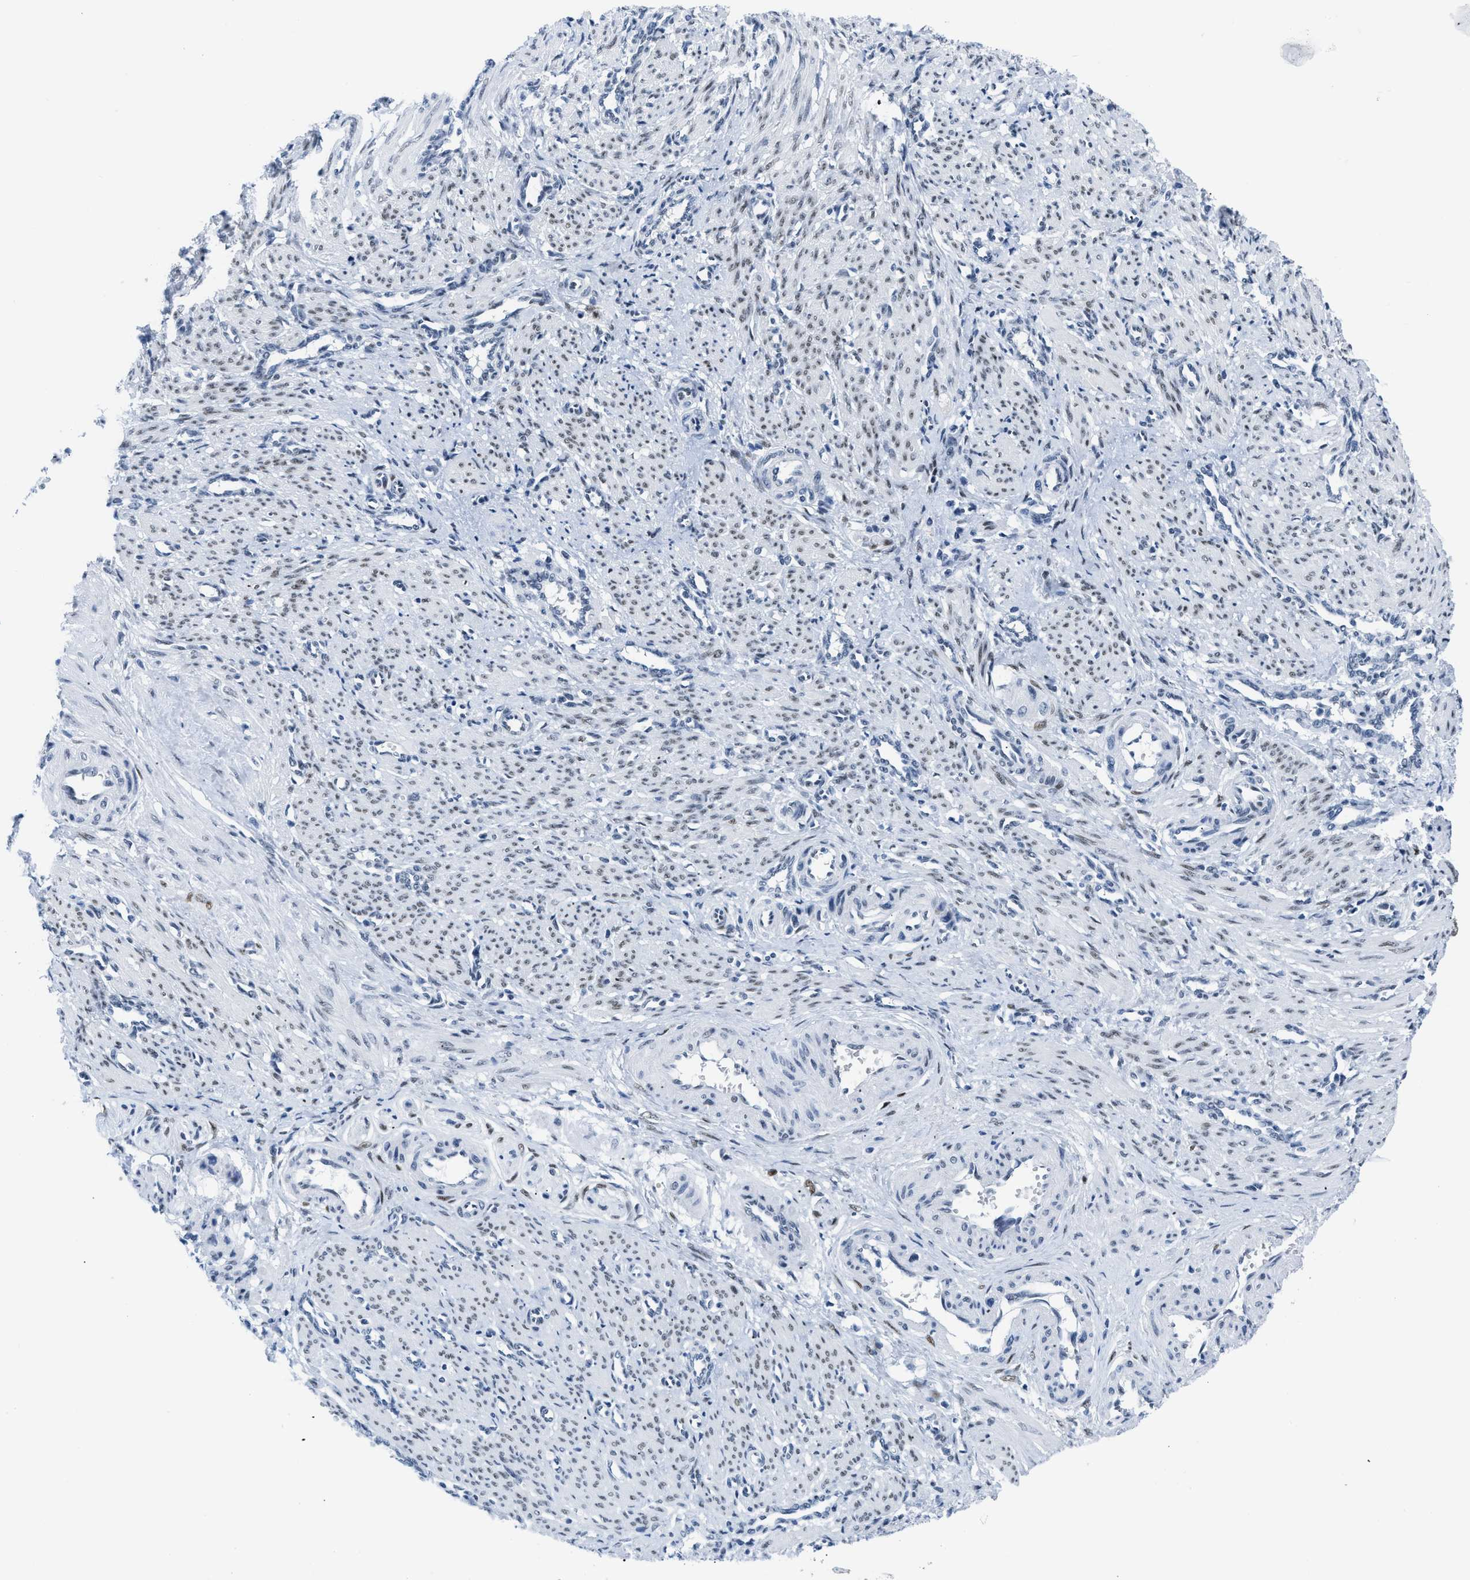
{"staining": {"intensity": "weak", "quantity": "25%-75%", "location": "nuclear"}, "tissue": "smooth muscle", "cell_type": "Smooth muscle cells", "image_type": "normal", "snomed": [{"axis": "morphology", "description": "Normal tissue, NOS"}, {"axis": "topography", "description": "Endometrium"}], "caption": "Smooth muscle stained with a brown dye exhibits weak nuclear positive positivity in about 25%-75% of smooth muscle cells.", "gene": "CTBP1", "patient": {"sex": "female", "age": 33}}